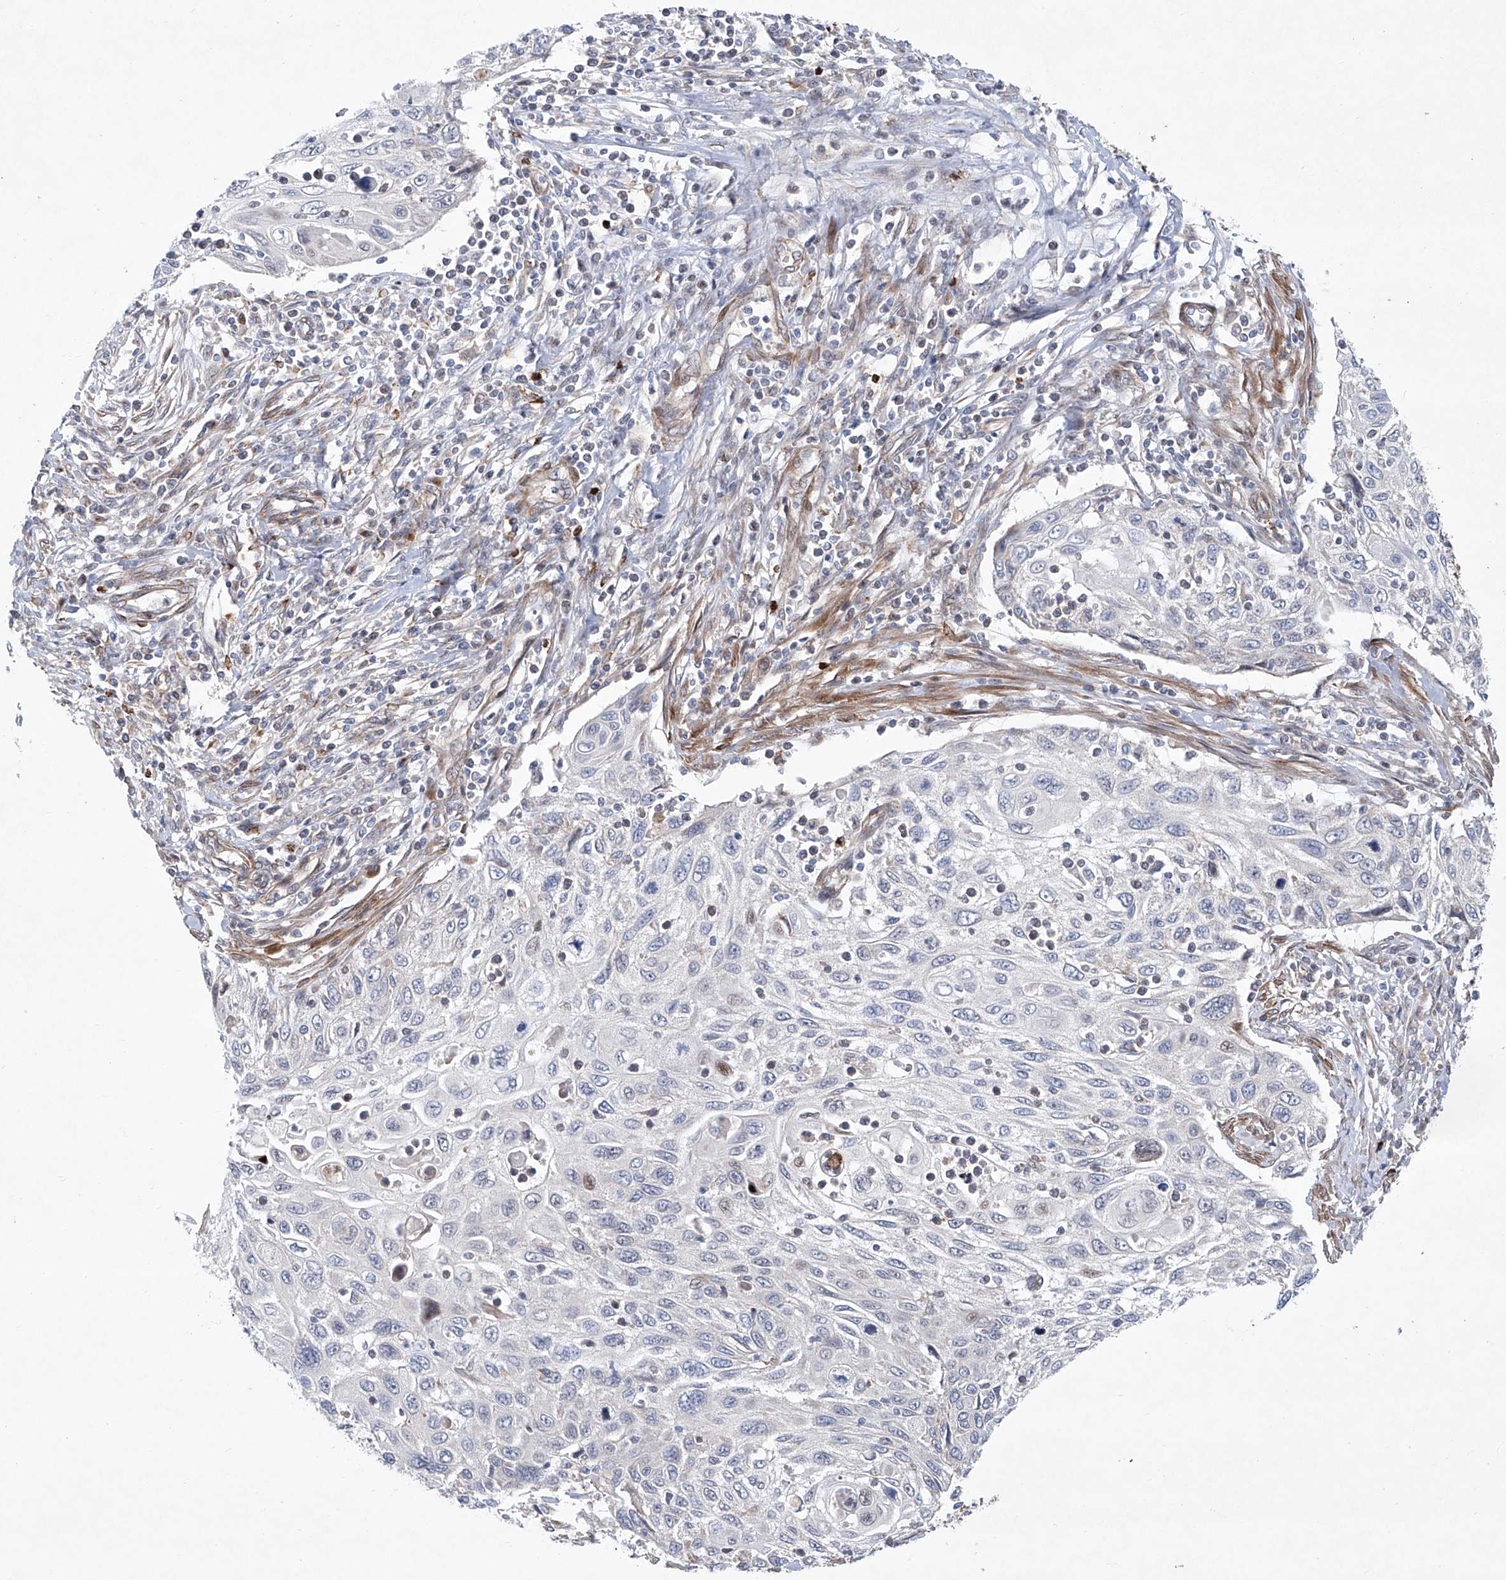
{"staining": {"intensity": "negative", "quantity": "none", "location": "none"}, "tissue": "cervical cancer", "cell_type": "Tumor cells", "image_type": "cancer", "snomed": [{"axis": "morphology", "description": "Squamous cell carcinoma, NOS"}, {"axis": "topography", "description": "Cervix"}], "caption": "A micrograph of cervical squamous cell carcinoma stained for a protein displays no brown staining in tumor cells. (Stains: DAB immunohistochemistry (IHC) with hematoxylin counter stain, Microscopy: brightfield microscopy at high magnification).", "gene": "KLC4", "patient": {"sex": "female", "age": 70}}